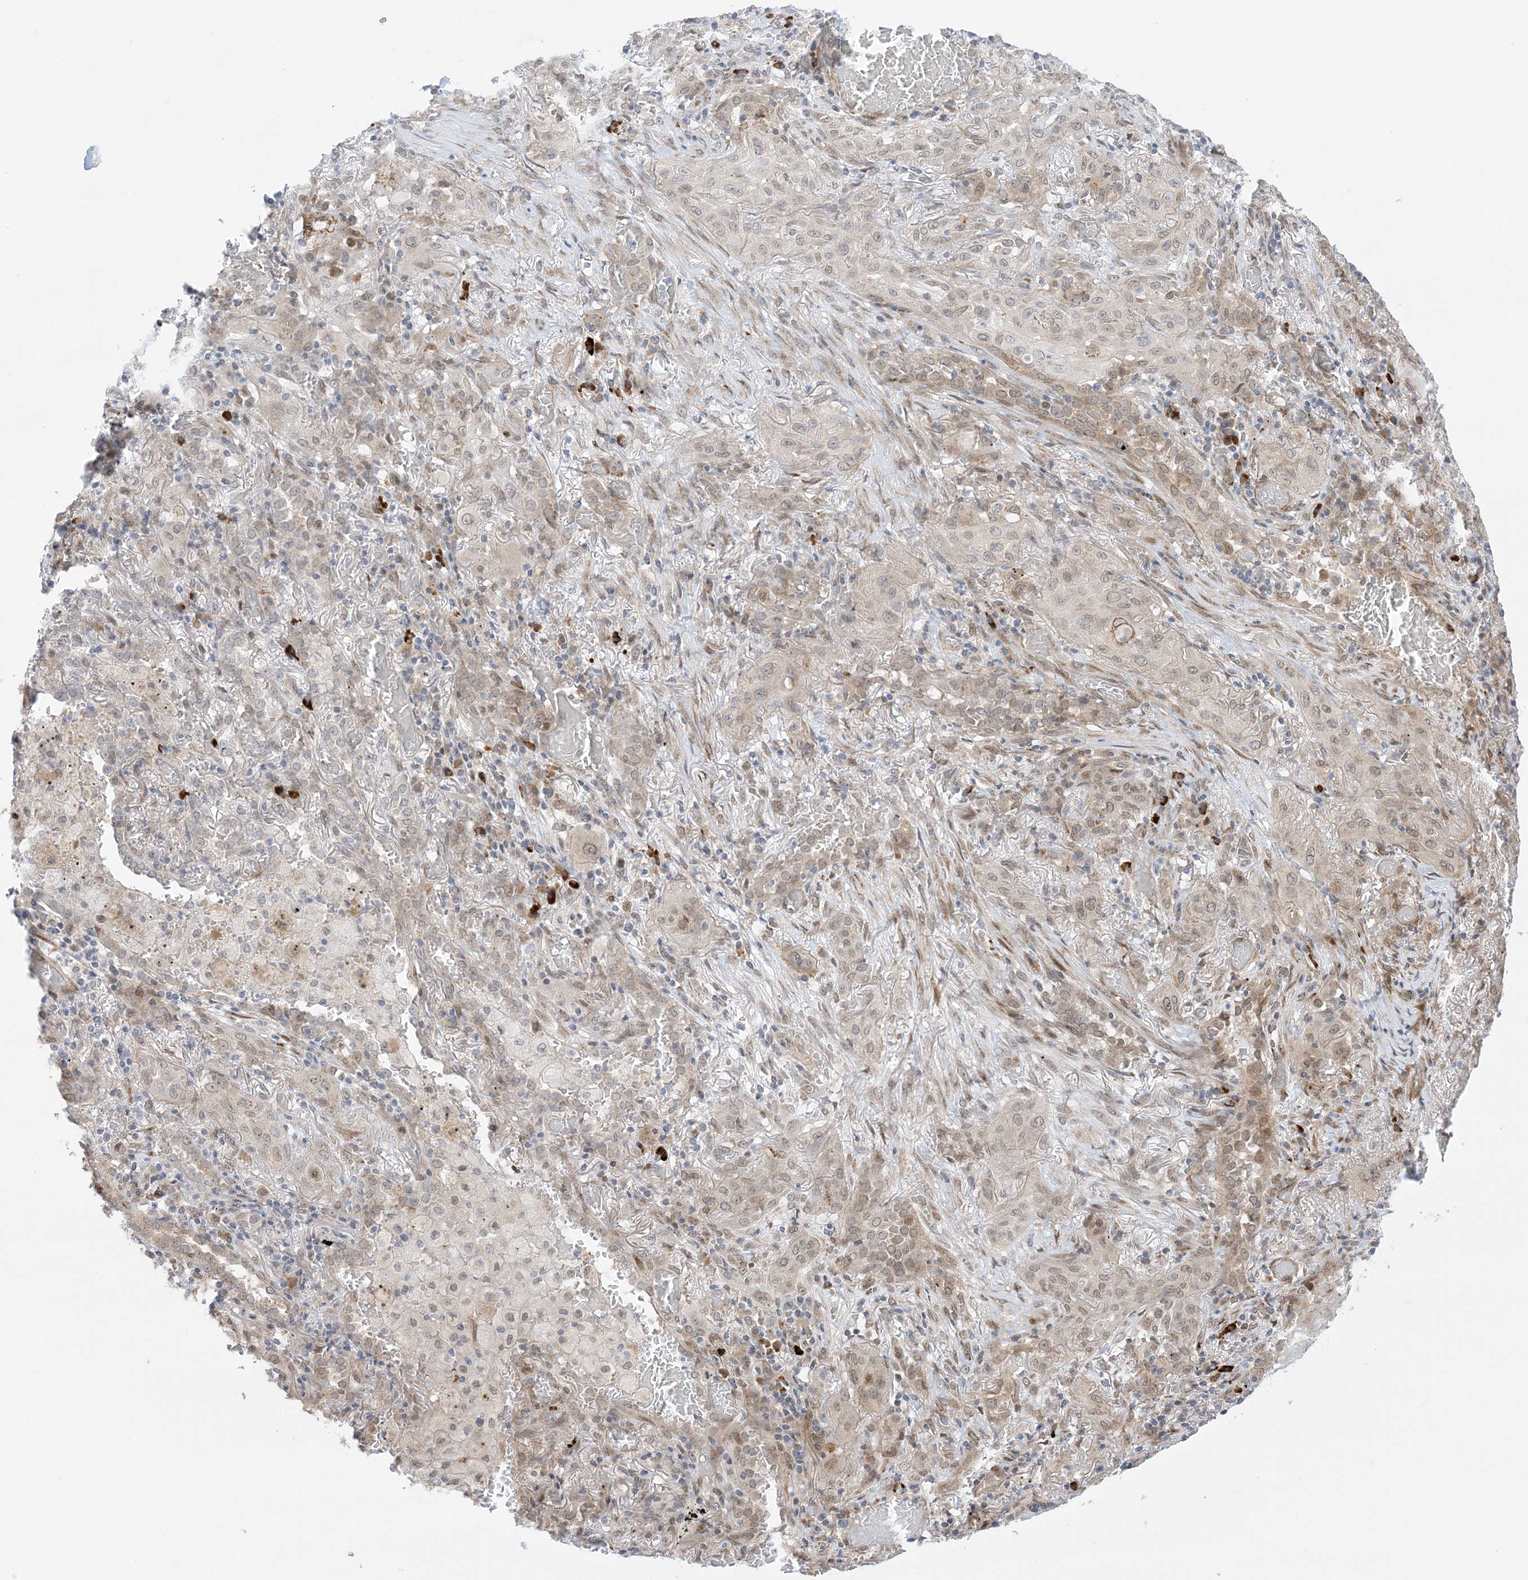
{"staining": {"intensity": "weak", "quantity": "25%-75%", "location": "cytoplasmic/membranous,nuclear"}, "tissue": "lung cancer", "cell_type": "Tumor cells", "image_type": "cancer", "snomed": [{"axis": "morphology", "description": "Squamous cell carcinoma, NOS"}, {"axis": "topography", "description": "Lung"}], "caption": "Immunohistochemistry (IHC) of squamous cell carcinoma (lung) exhibits low levels of weak cytoplasmic/membranous and nuclear positivity in about 25%-75% of tumor cells.", "gene": "UBE2E2", "patient": {"sex": "female", "age": 47}}